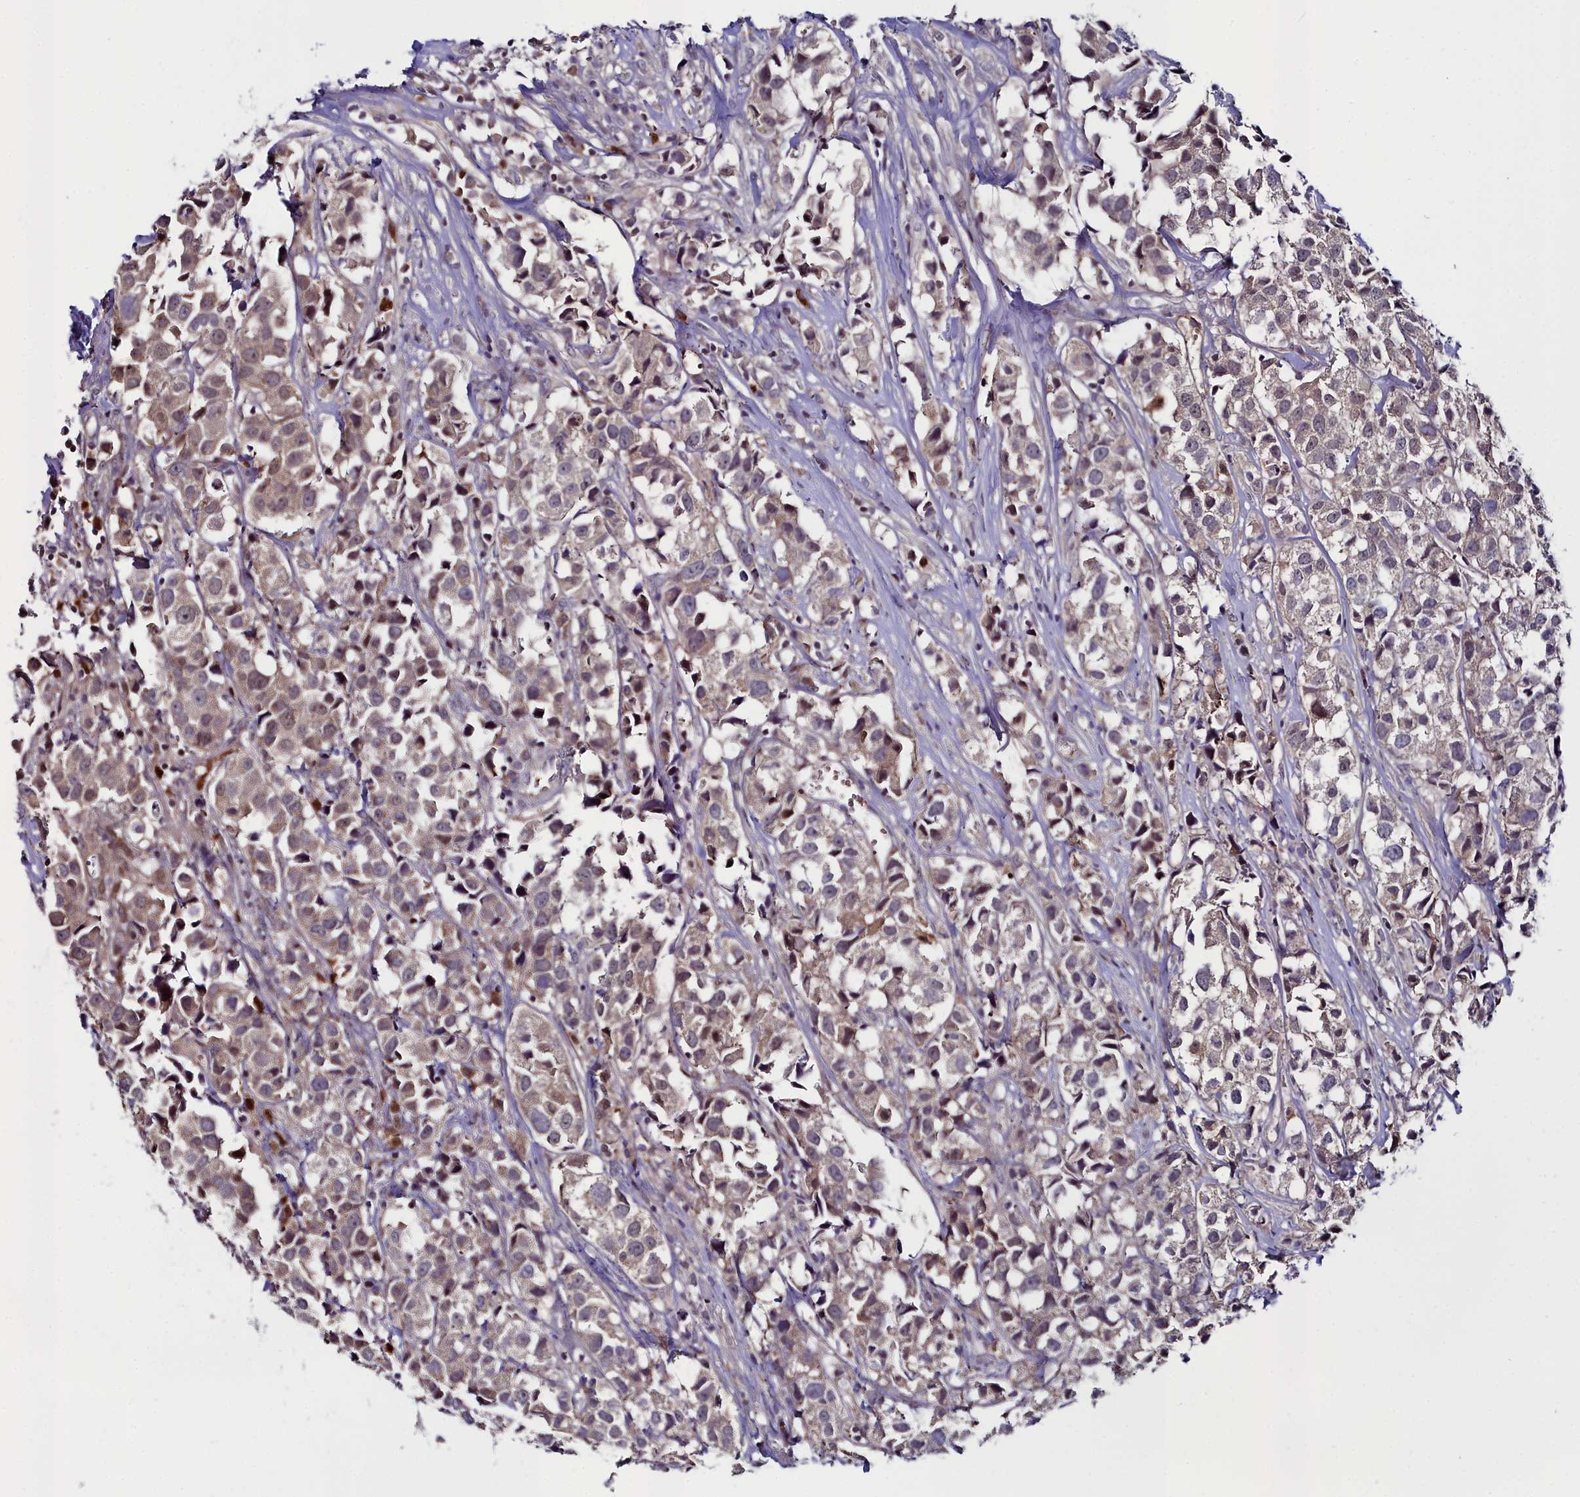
{"staining": {"intensity": "weak", "quantity": "25%-75%", "location": "cytoplasmic/membranous,nuclear"}, "tissue": "urothelial cancer", "cell_type": "Tumor cells", "image_type": "cancer", "snomed": [{"axis": "morphology", "description": "Urothelial carcinoma, High grade"}, {"axis": "topography", "description": "Urinary bladder"}], "caption": "Protein expression analysis of high-grade urothelial carcinoma shows weak cytoplasmic/membranous and nuclear positivity in about 25%-75% of tumor cells.", "gene": "KCTD18", "patient": {"sex": "female", "age": 75}}